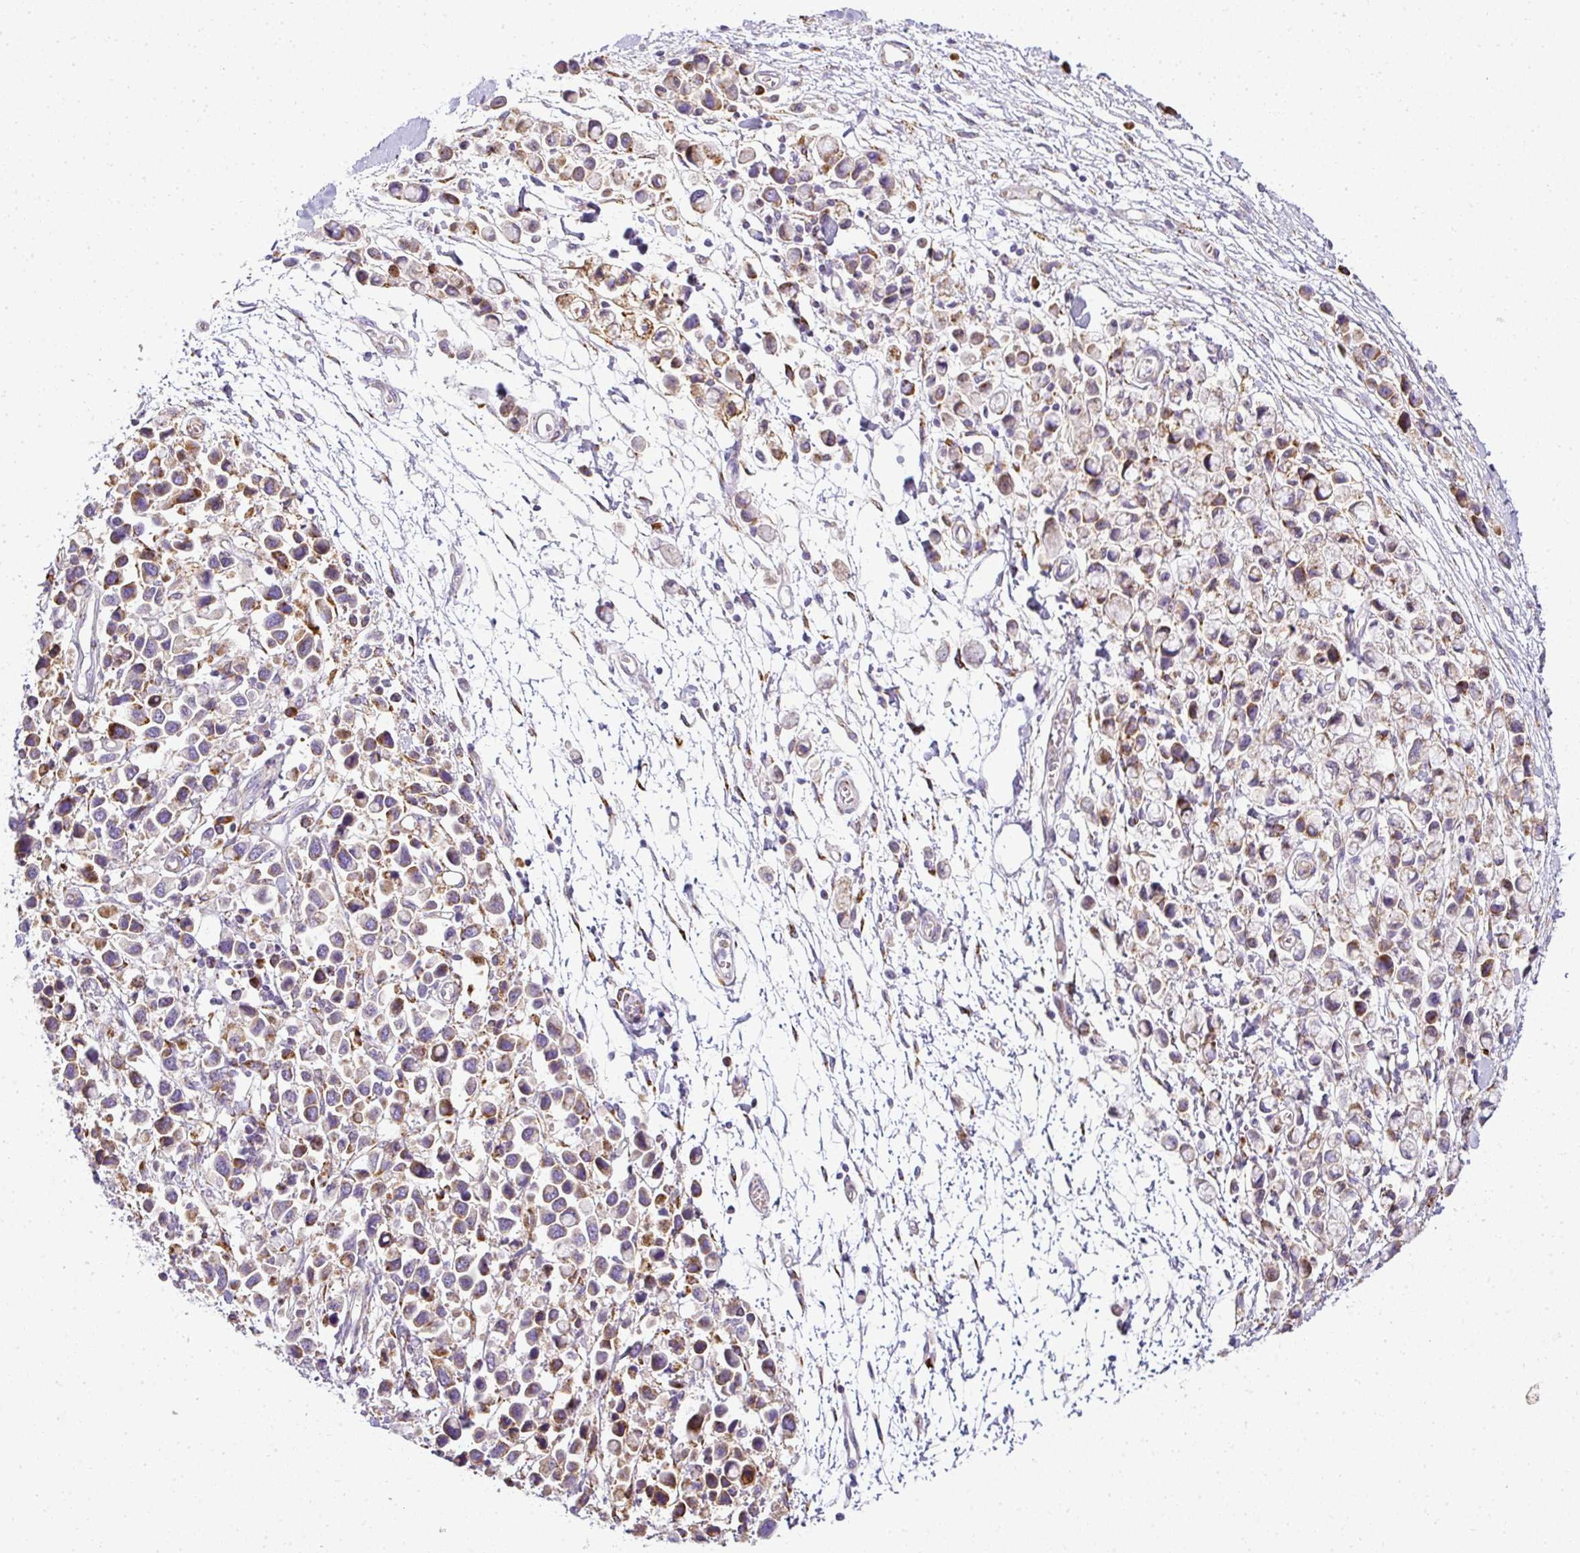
{"staining": {"intensity": "moderate", "quantity": "25%-75%", "location": "cytoplasmic/membranous"}, "tissue": "stomach cancer", "cell_type": "Tumor cells", "image_type": "cancer", "snomed": [{"axis": "morphology", "description": "Adenocarcinoma, NOS"}, {"axis": "topography", "description": "Stomach"}], "caption": "Moderate cytoplasmic/membranous expression for a protein is present in about 25%-75% of tumor cells of stomach cancer using immunohistochemistry.", "gene": "ANKRD18A", "patient": {"sex": "female", "age": 81}}